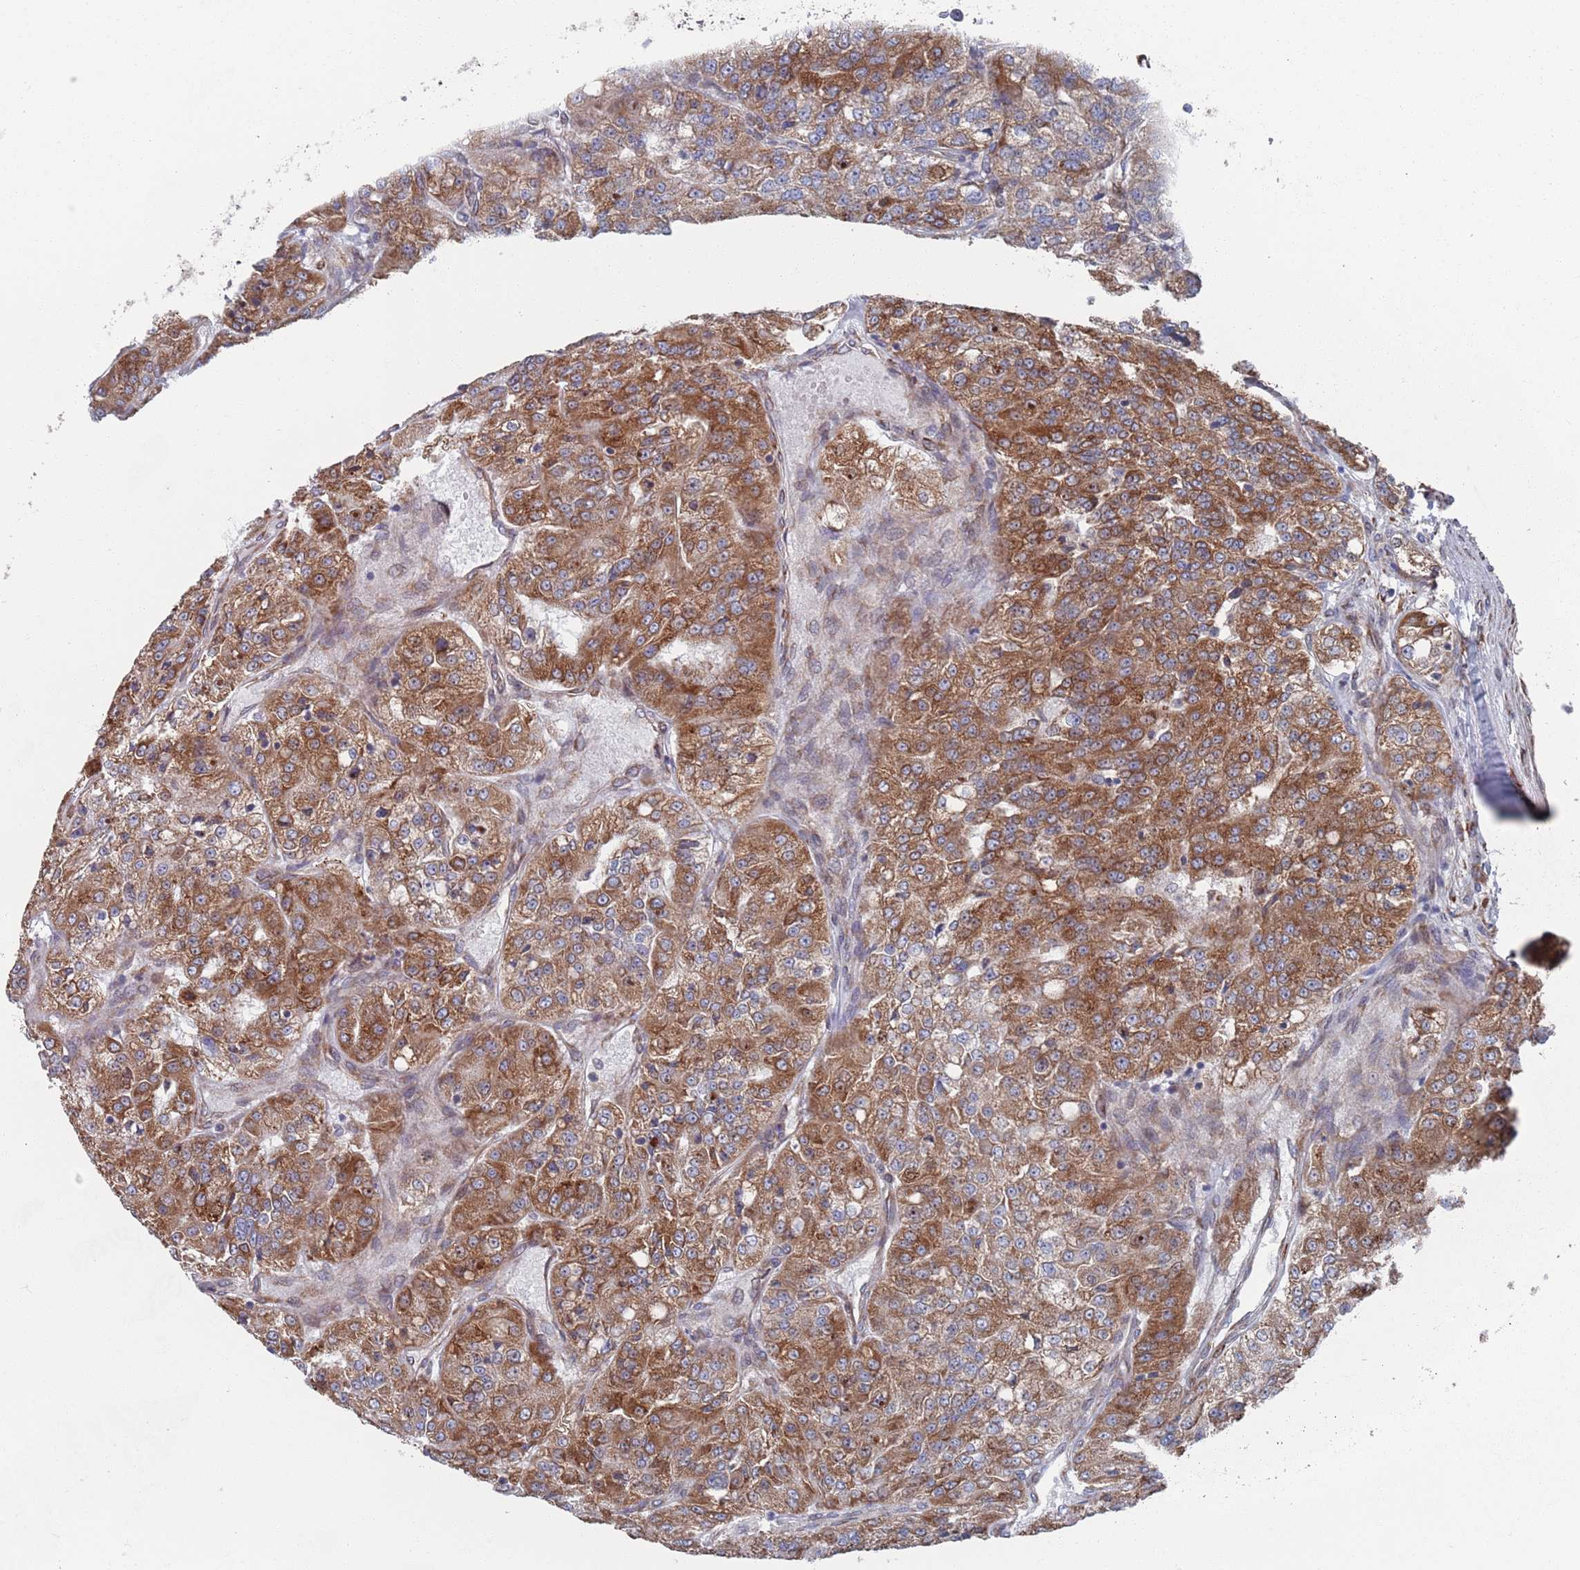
{"staining": {"intensity": "strong", "quantity": ">75%", "location": "cytoplasmic/membranous"}, "tissue": "renal cancer", "cell_type": "Tumor cells", "image_type": "cancer", "snomed": [{"axis": "morphology", "description": "Adenocarcinoma, NOS"}, {"axis": "topography", "description": "Kidney"}], "caption": "This photomicrograph exhibits immunohistochemistry staining of human renal cancer, with high strong cytoplasmic/membranous positivity in about >75% of tumor cells.", "gene": "CCDC106", "patient": {"sex": "female", "age": 63}}